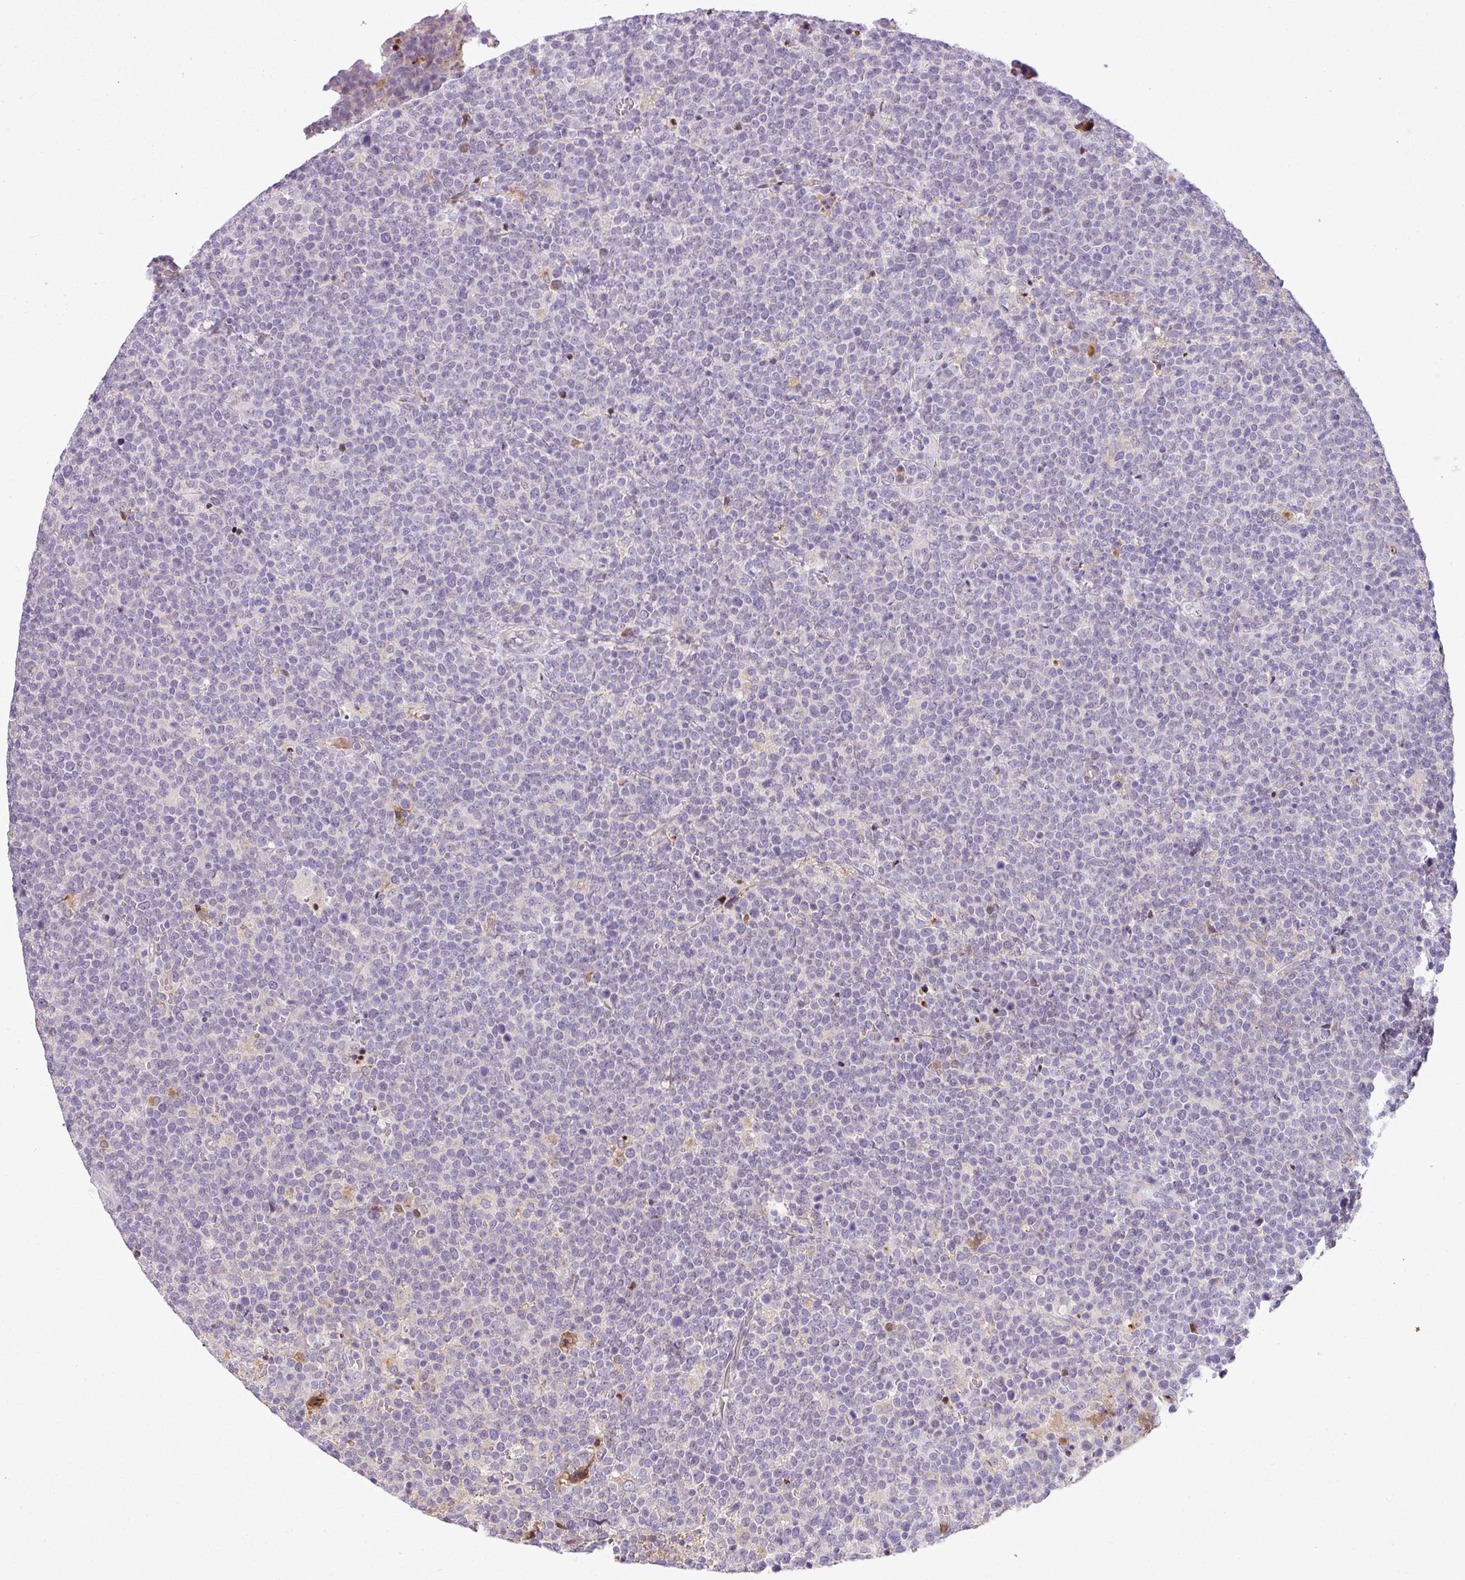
{"staining": {"intensity": "negative", "quantity": "none", "location": "none"}, "tissue": "lymphoma", "cell_type": "Tumor cells", "image_type": "cancer", "snomed": [{"axis": "morphology", "description": "Malignant lymphoma, non-Hodgkin's type, High grade"}, {"axis": "topography", "description": "Lymph node"}], "caption": "The micrograph exhibits no significant expression in tumor cells of malignant lymphoma, non-Hodgkin's type (high-grade). (Immunohistochemistry (ihc), brightfield microscopy, high magnification).", "gene": "C4B", "patient": {"sex": "male", "age": 61}}